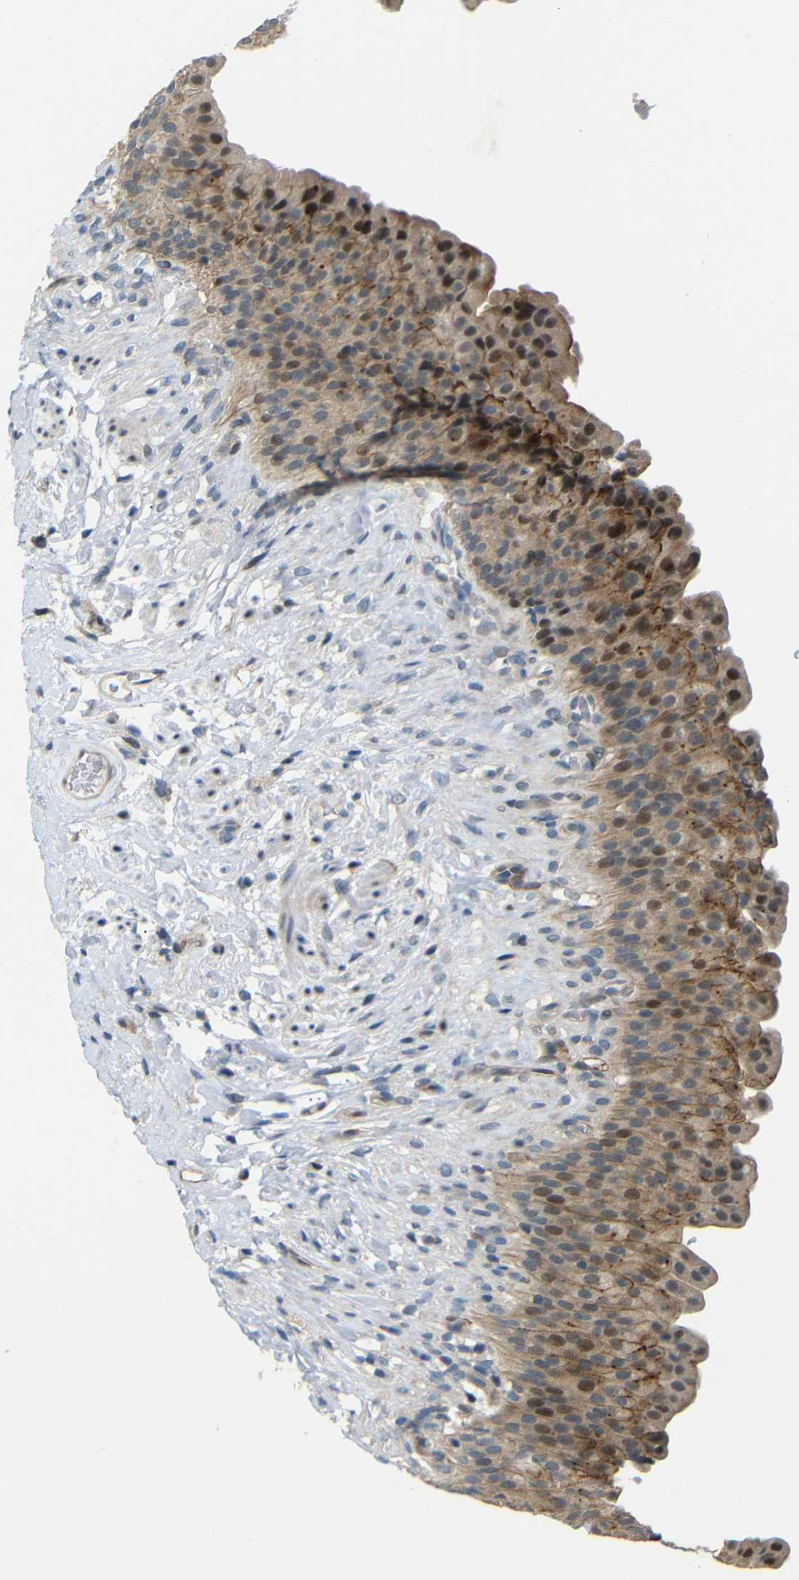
{"staining": {"intensity": "moderate", "quantity": ">75%", "location": "cytoplasmic/membranous,nuclear"}, "tissue": "urinary bladder", "cell_type": "Urothelial cells", "image_type": "normal", "snomed": [{"axis": "morphology", "description": "Normal tissue, NOS"}, {"axis": "topography", "description": "Urinary bladder"}], "caption": "Approximately >75% of urothelial cells in normal urinary bladder reveal moderate cytoplasmic/membranous,nuclear protein expression as visualized by brown immunohistochemical staining.", "gene": "SYDE1", "patient": {"sex": "female", "age": 79}}